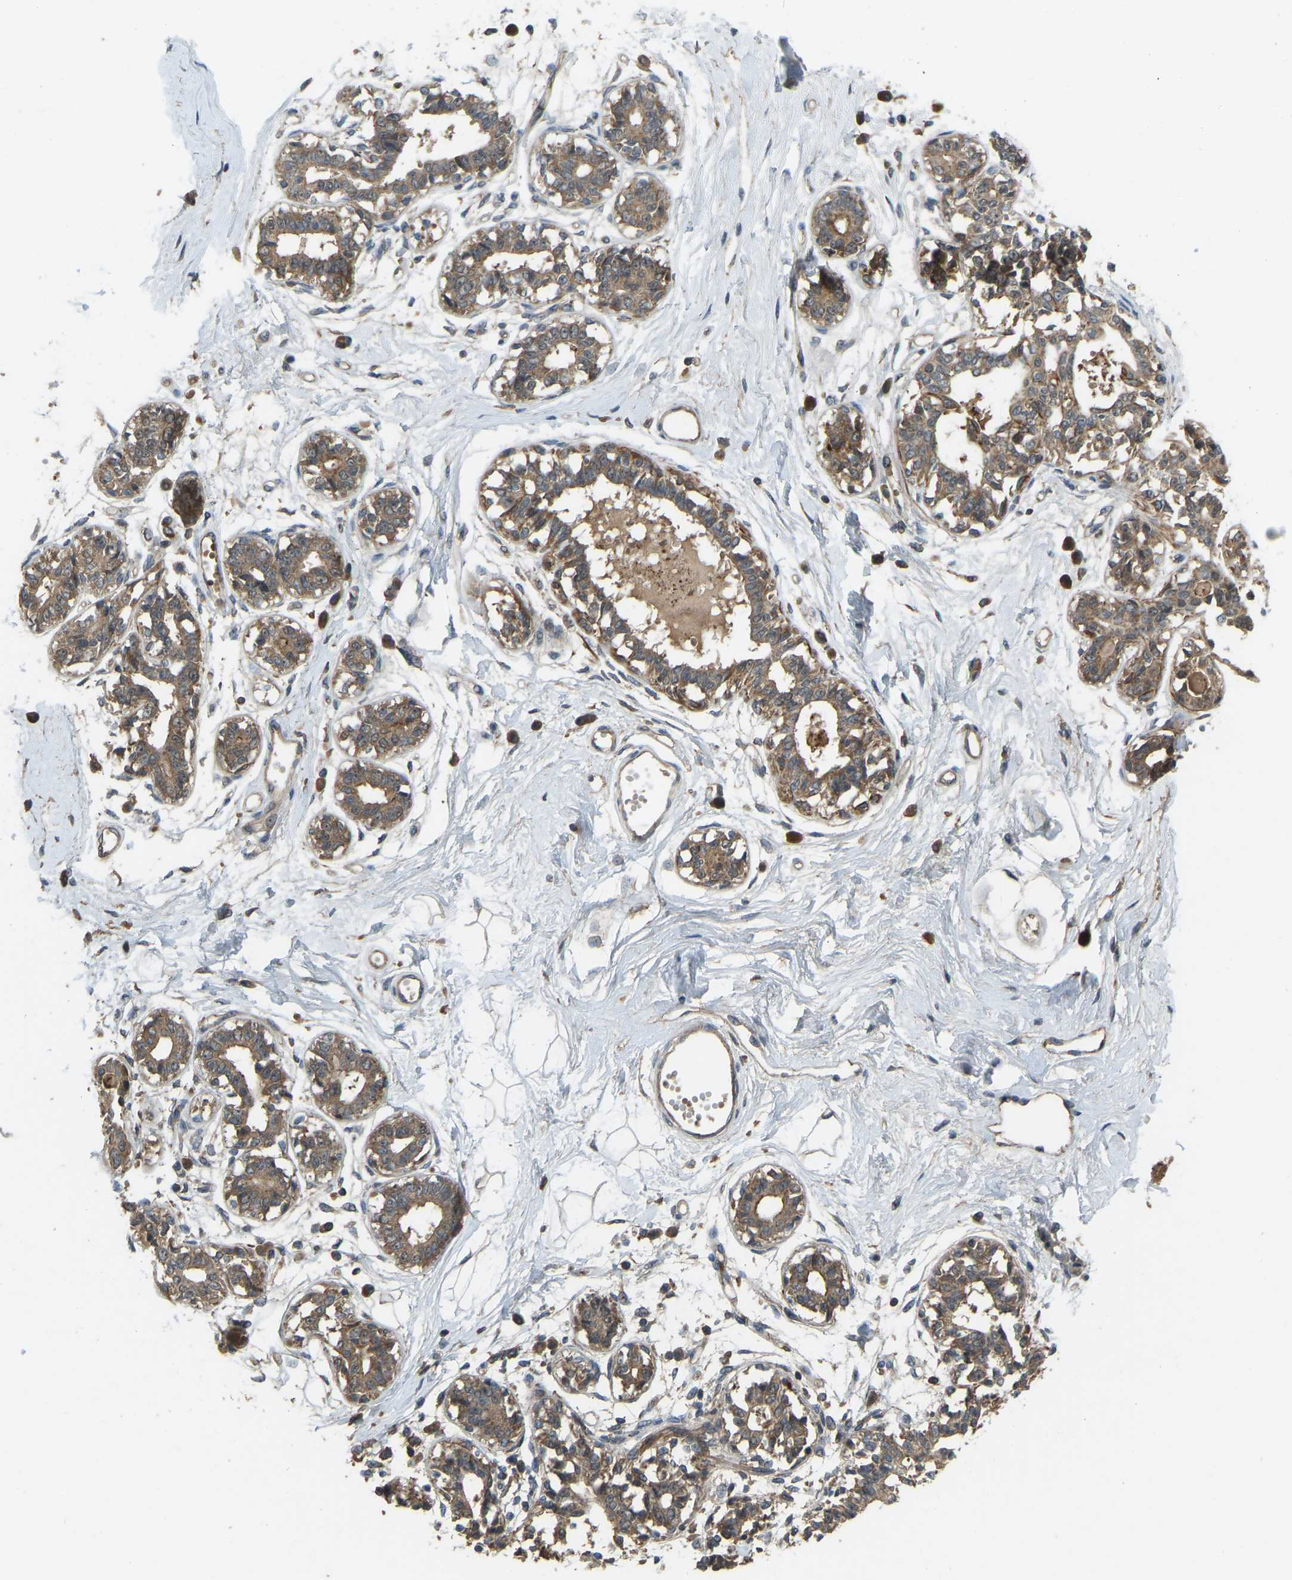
{"staining": {"intensity": "weak", "quantity": ">75%", "location": "cytoplasmic/membranous"}, "tissue": "breast", "cell_type": "Adipocytes", "image_type": "normal", "snomed": [{"axis": "morphology", "description": "Normal tissue, NOS"}, {"axis": "topography", "description": "Breast"}], "caption": "A high-resolution photomicrograph shows immunohistochemistry staining of unremarkable breast, which exhibits weak cytoplasmic/membranous expression in approximately >75% of adipocytes.", "gene": "ZNF71", "patient": {"sex": "female", "age": 45}}